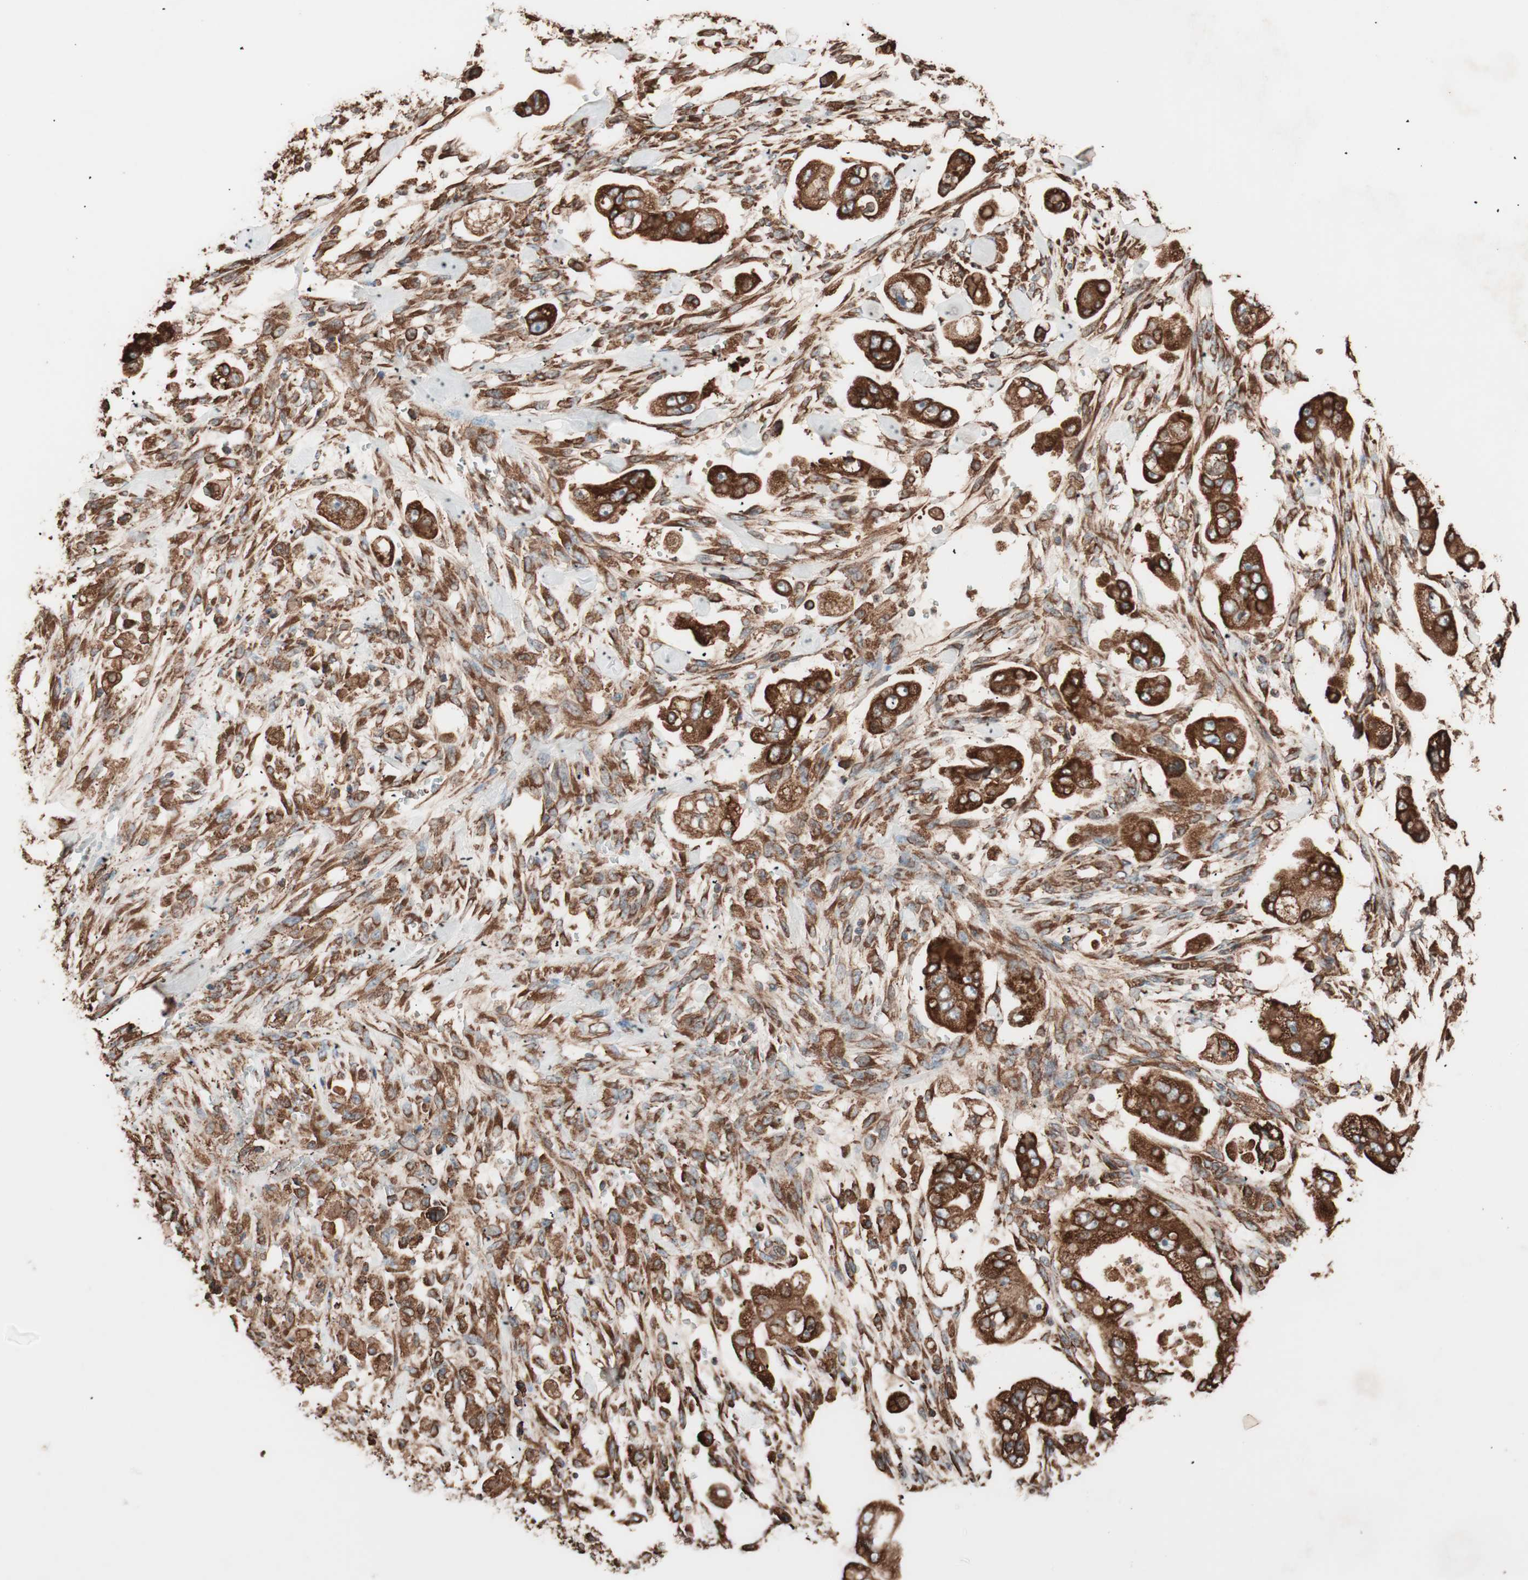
{"staining": {"intensity": "strong", "quantity": ">75%", "location": "cytoplasmic/membranous"}, "tissue": "stomach cancer", "cell_type": "Tumor cells", "image_type": "cancer", "snomed": [{"axis": "morphology", "description": "Adenocarcinoma, NOS"}, {"axis": "topography", "description": "Stomach"}], "caption": "Stomach cancer (adenocarcinoma) stained with a protein marker reveals strong staining in tumor cells.", "gene": "VEGFA", "patient": {"sex": "male", "age": 62}}